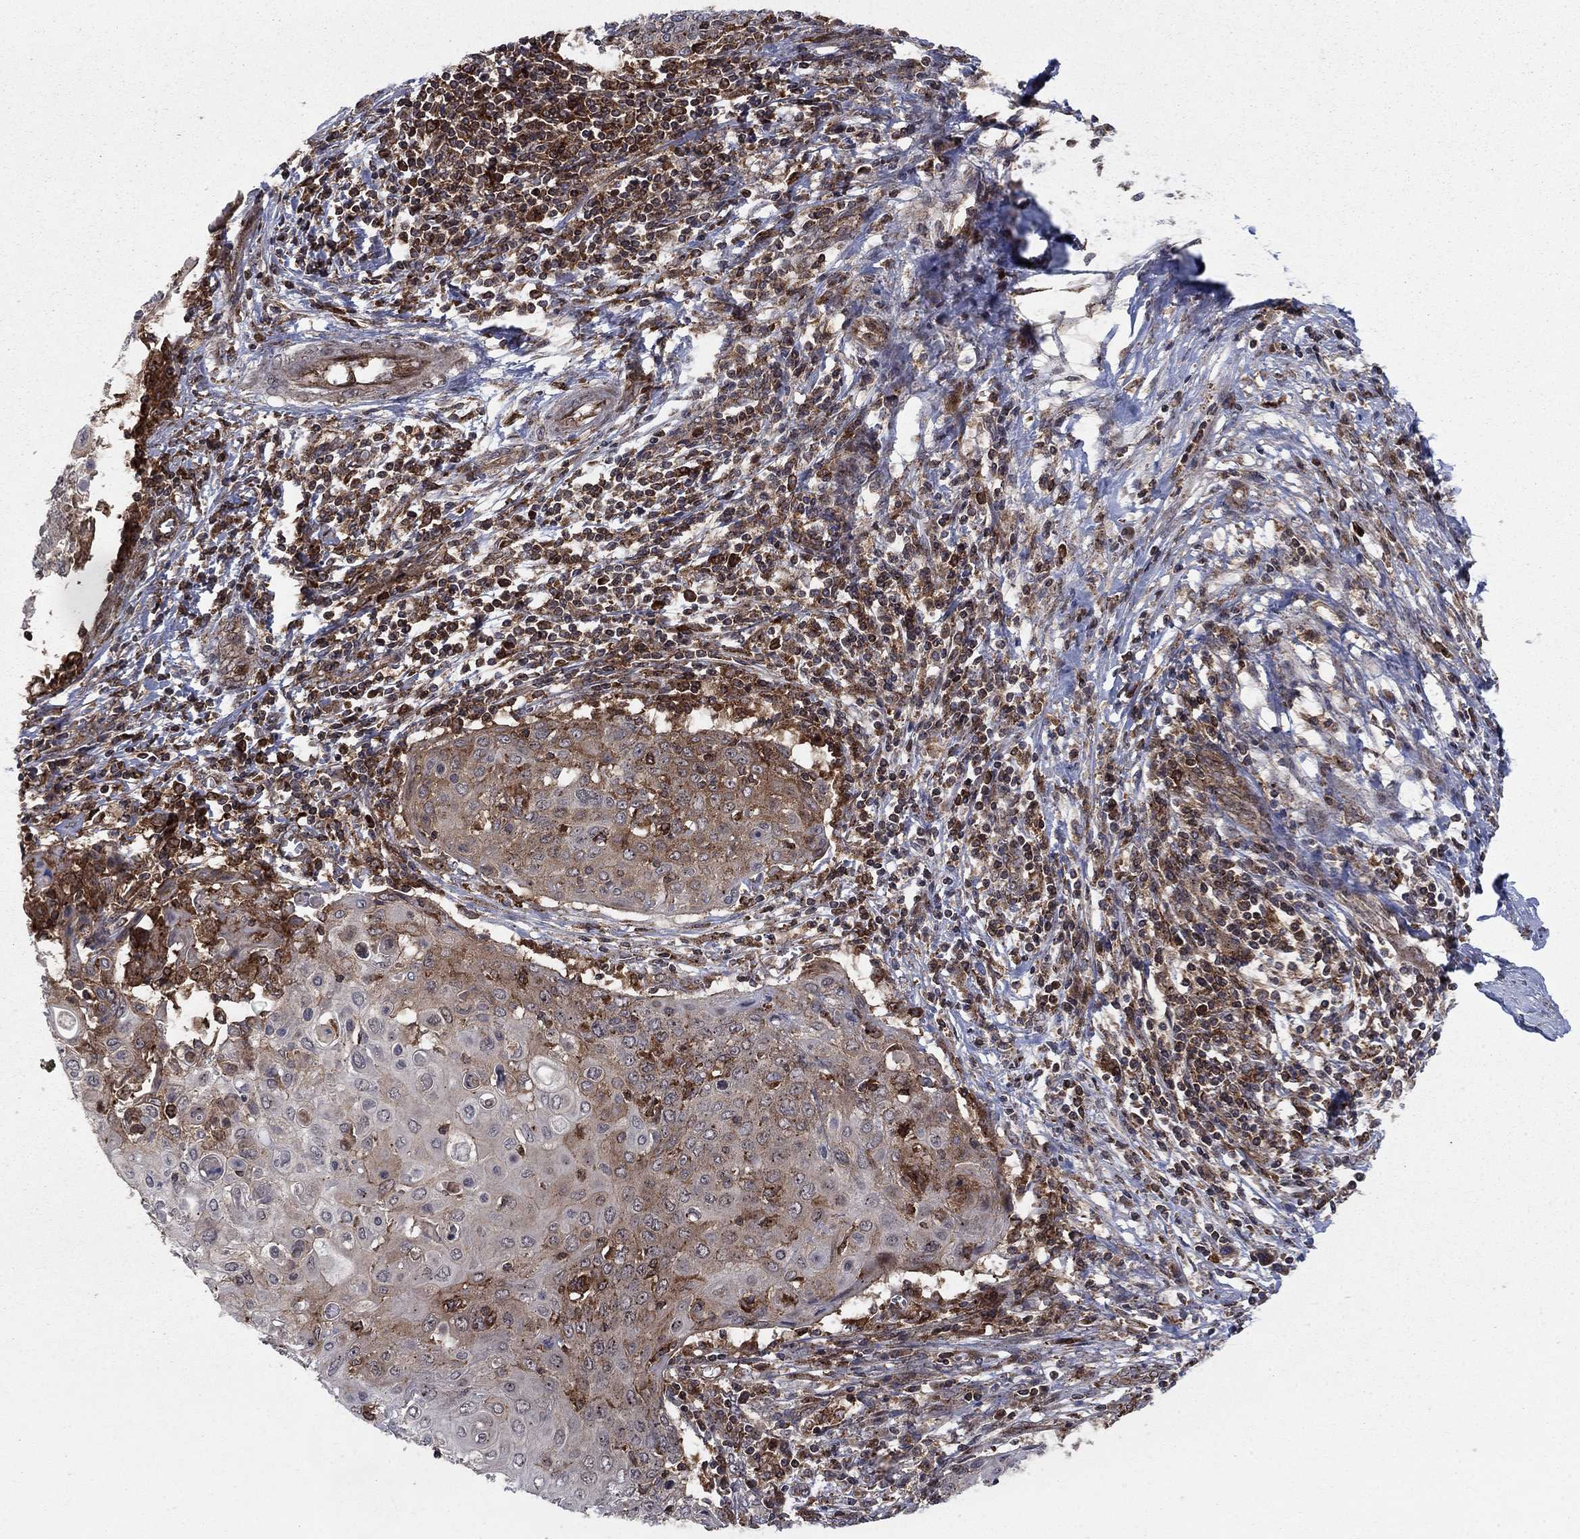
{"staining": {"intensity": "moderate", "quantity": "<25%", "location": "cytoplasmic/membranous"}, "tissue": "cervical cancer", "cell_type": "Tumor cells", "image_type": "cancer", "snomed": [{"axis": "morphology", "description": "Squamous cell carcinoma, NOS"}, {"axis": "topography", "description": "Cervix"}], "caption": "DAB immunohistochemical staining of human cervical cancer shows moderate cytoplasmic/membranous protein staining in approximately <25% of tumor cells. (brown staining indicates protein expression, while blue staining denotes nuclei).", "gene": "IFI35", "patient": {"sex": "female", "age": 39}}